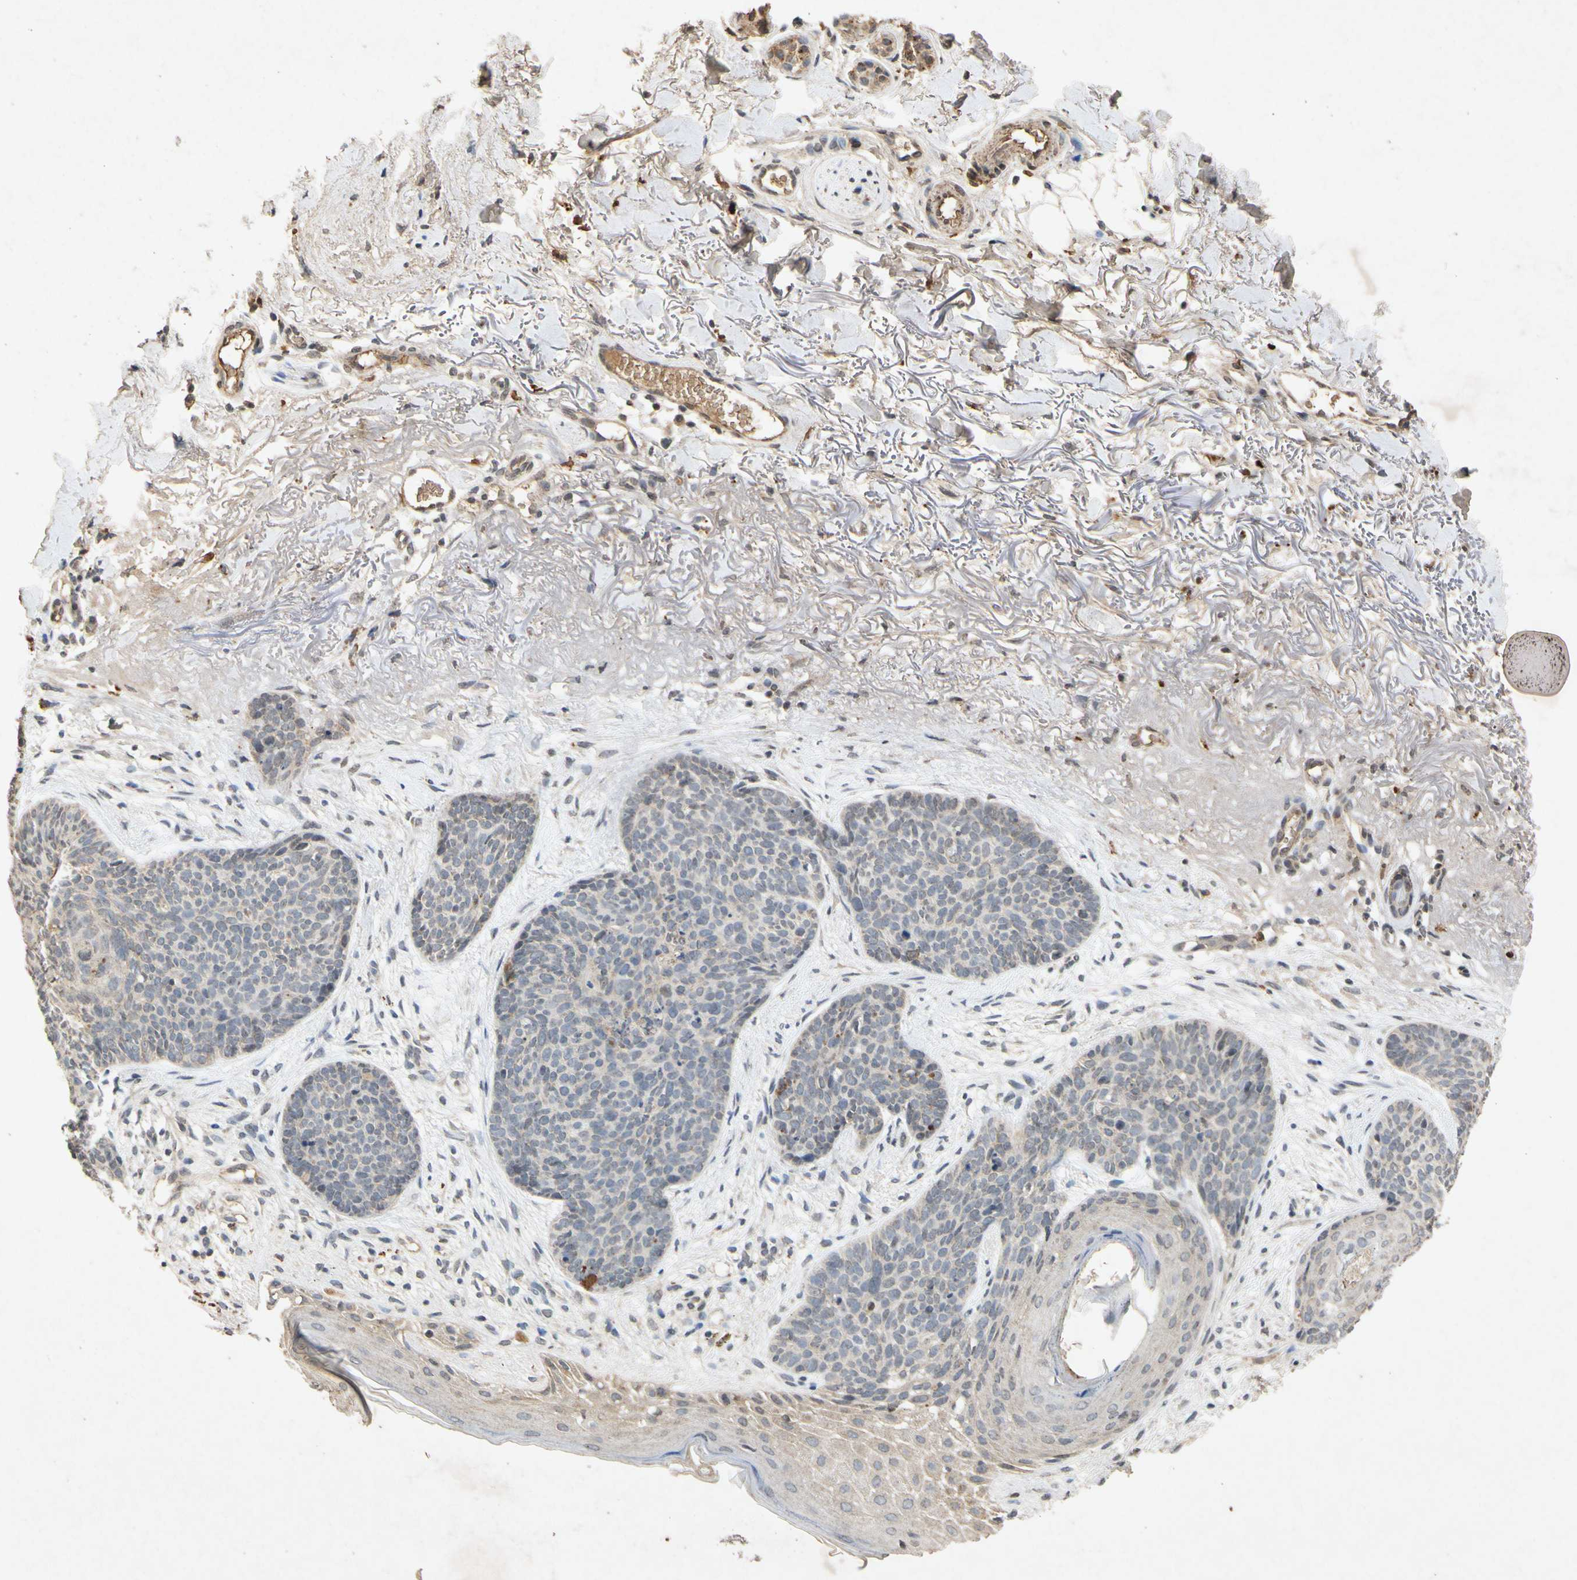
{"staining": {"intensity": "negative", "quantity": "none", "location": "none"}, "tissue": "skin cancer", "cell_type": "Tumor cells", "image_type": "cancer", "snomed": [{"axis": "morphology", "description": "Normal tissue, NOS"}, {"axis": "morphology", "description": "Basal cell carcinoma"}, {"axis": "topography", "description": "Skin"}], "caption": "The photomicrograph exhibits no staining of tumor cells in skin cancer (basal cell carcinoma). The staining was performed using DAB (3,3'-diaminobenzidine) to visualize the protein expression in brown, while the nuclei were stained in blue with hematoxylin (Magnification: 20x).", "gene": "CP", "patient": {"sex": "female", "age": 70}}